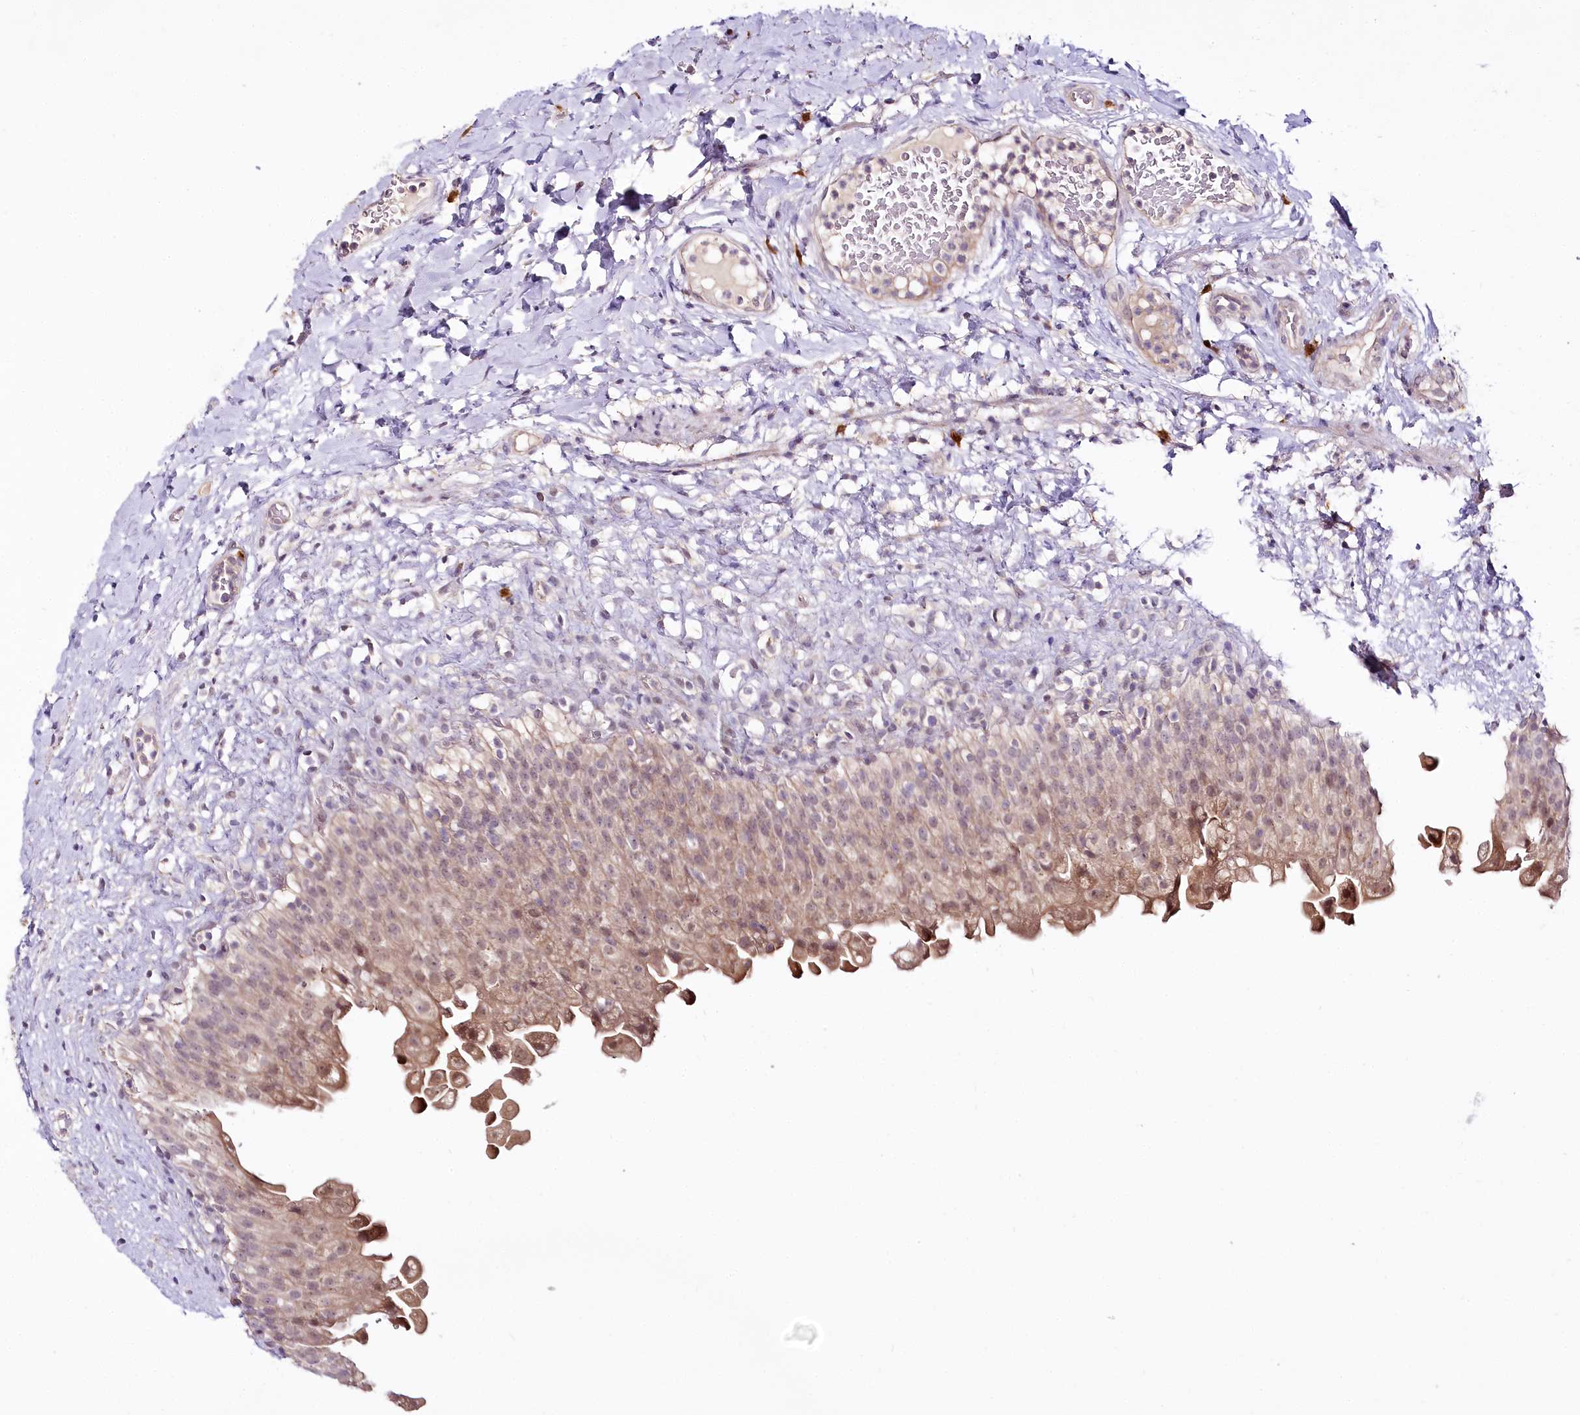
{"staining": {"intensity": "weak", "quantity": ">75%", "location": "cytoplasmic/membranous,nuclear"}, "tissue": "urinary bladder", "cell_type": "Urothelial cells", "image_type": "normal", "snomed": [{"axis": "morphology", "description": "Normal tissue, NOS"}, {"axis": "topography", "description": "Urinary bladder"}], "caption": "Immunohistochemical staining of normal human urinary bladder demonstrates low levels of weak cytoplasmic/membranous,nuclear expression in about >75% of urothelial cells. (DAB IHC with brightfield microscopy, high magnification).", "gene": "VWA5A", "patient": {"sex": "female", "age": 27}}